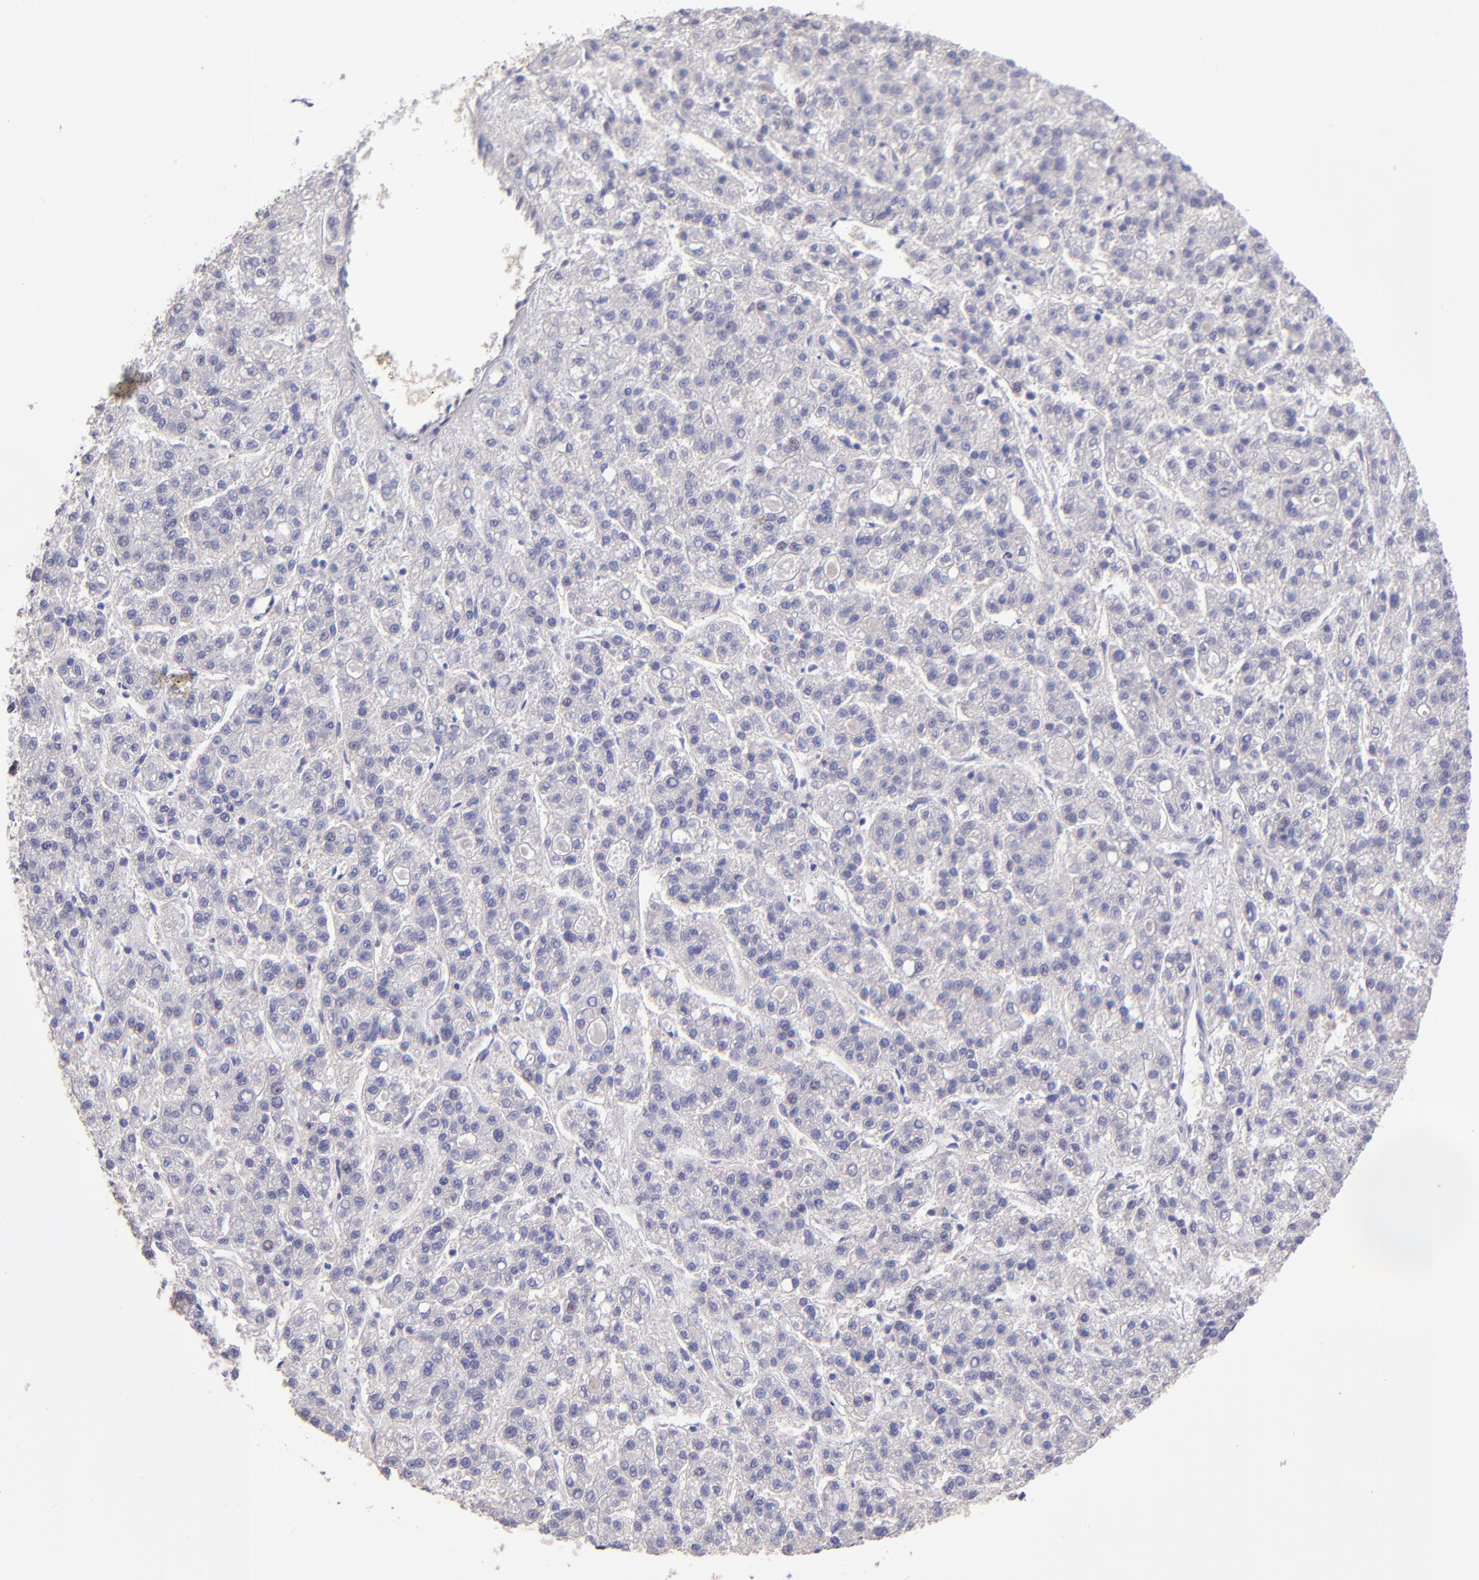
{"staining": {"intensity": "negative", "quantity": "none", "location": "none"}, "tissue": "liver cancer", "cell_type": "Tumor cells", "image_type": "cancer", "snomed": [{"axis": "morphology", "description": "Carcinoma, Hepatocellular, NOS"}, {"axis": "topography", "description": "Liver"}], "caption": "This is an immunohistochemistry histopathology image of hepatocellular carcinoma (liver). There is no positivity in tumor cells.", "gene": "NSF", "patient": {"sex": "male", "age": 70}}